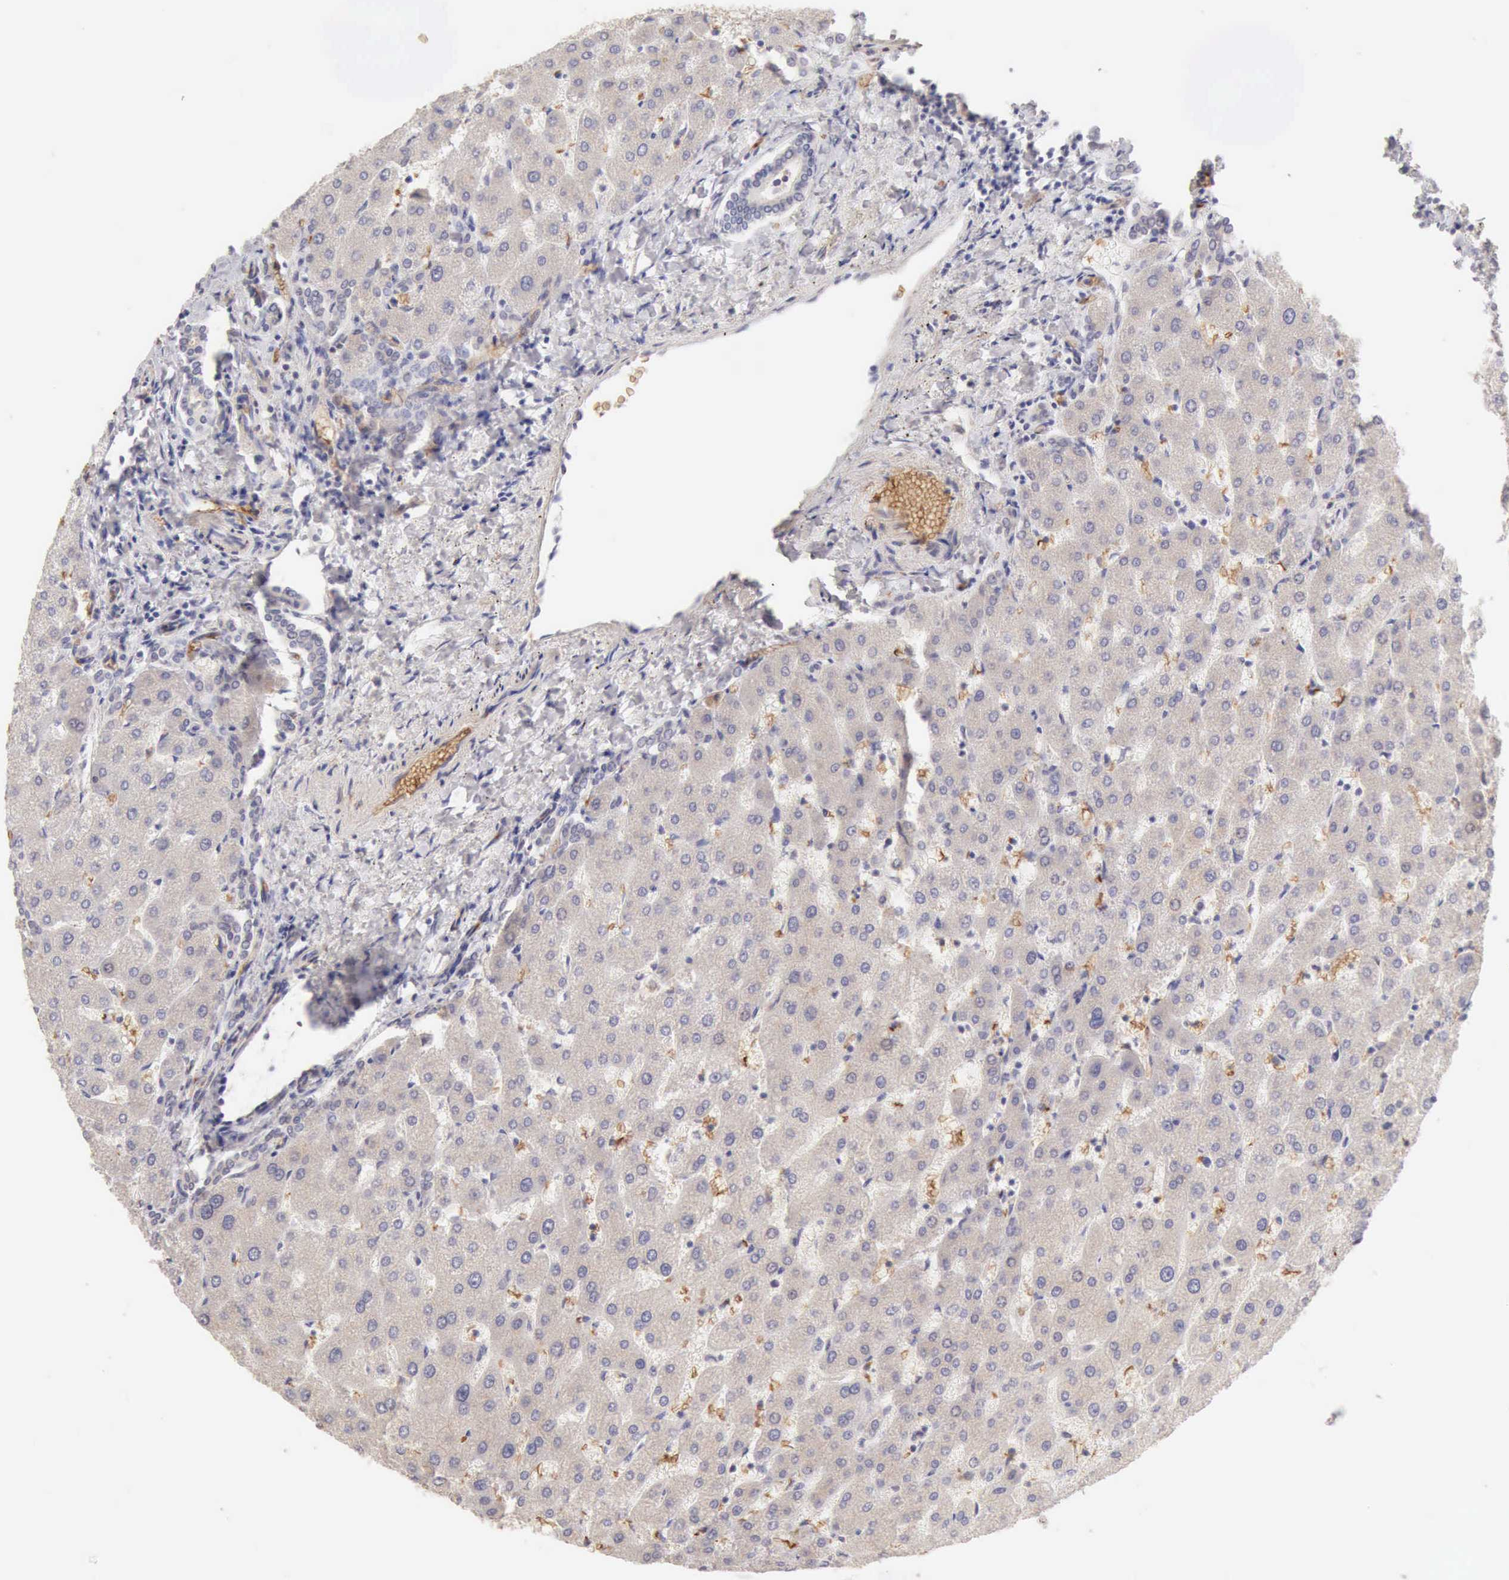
{"staining": {"intensity": "negative", "quantity": "none", "location": "none"}, "tissue": "liver", "cell_type": "Cholangiocytes", "image_type": "normal", "snomed": [{"axis": "morphology", "description": "Normal tissue, NOS"}, {"axis": "topography", "description": "Liver"}], "caption": "Immunohistochemical staining of benign liver shows no significant positivity in cholangiocytes. The staining is performed using DAB (3,3'-diaminobenzidine) brown chromogen with nuclei counter-stained in using hematoxylin.", "gene": "CFI", "patient": {"sex": "male", "age": 67}}